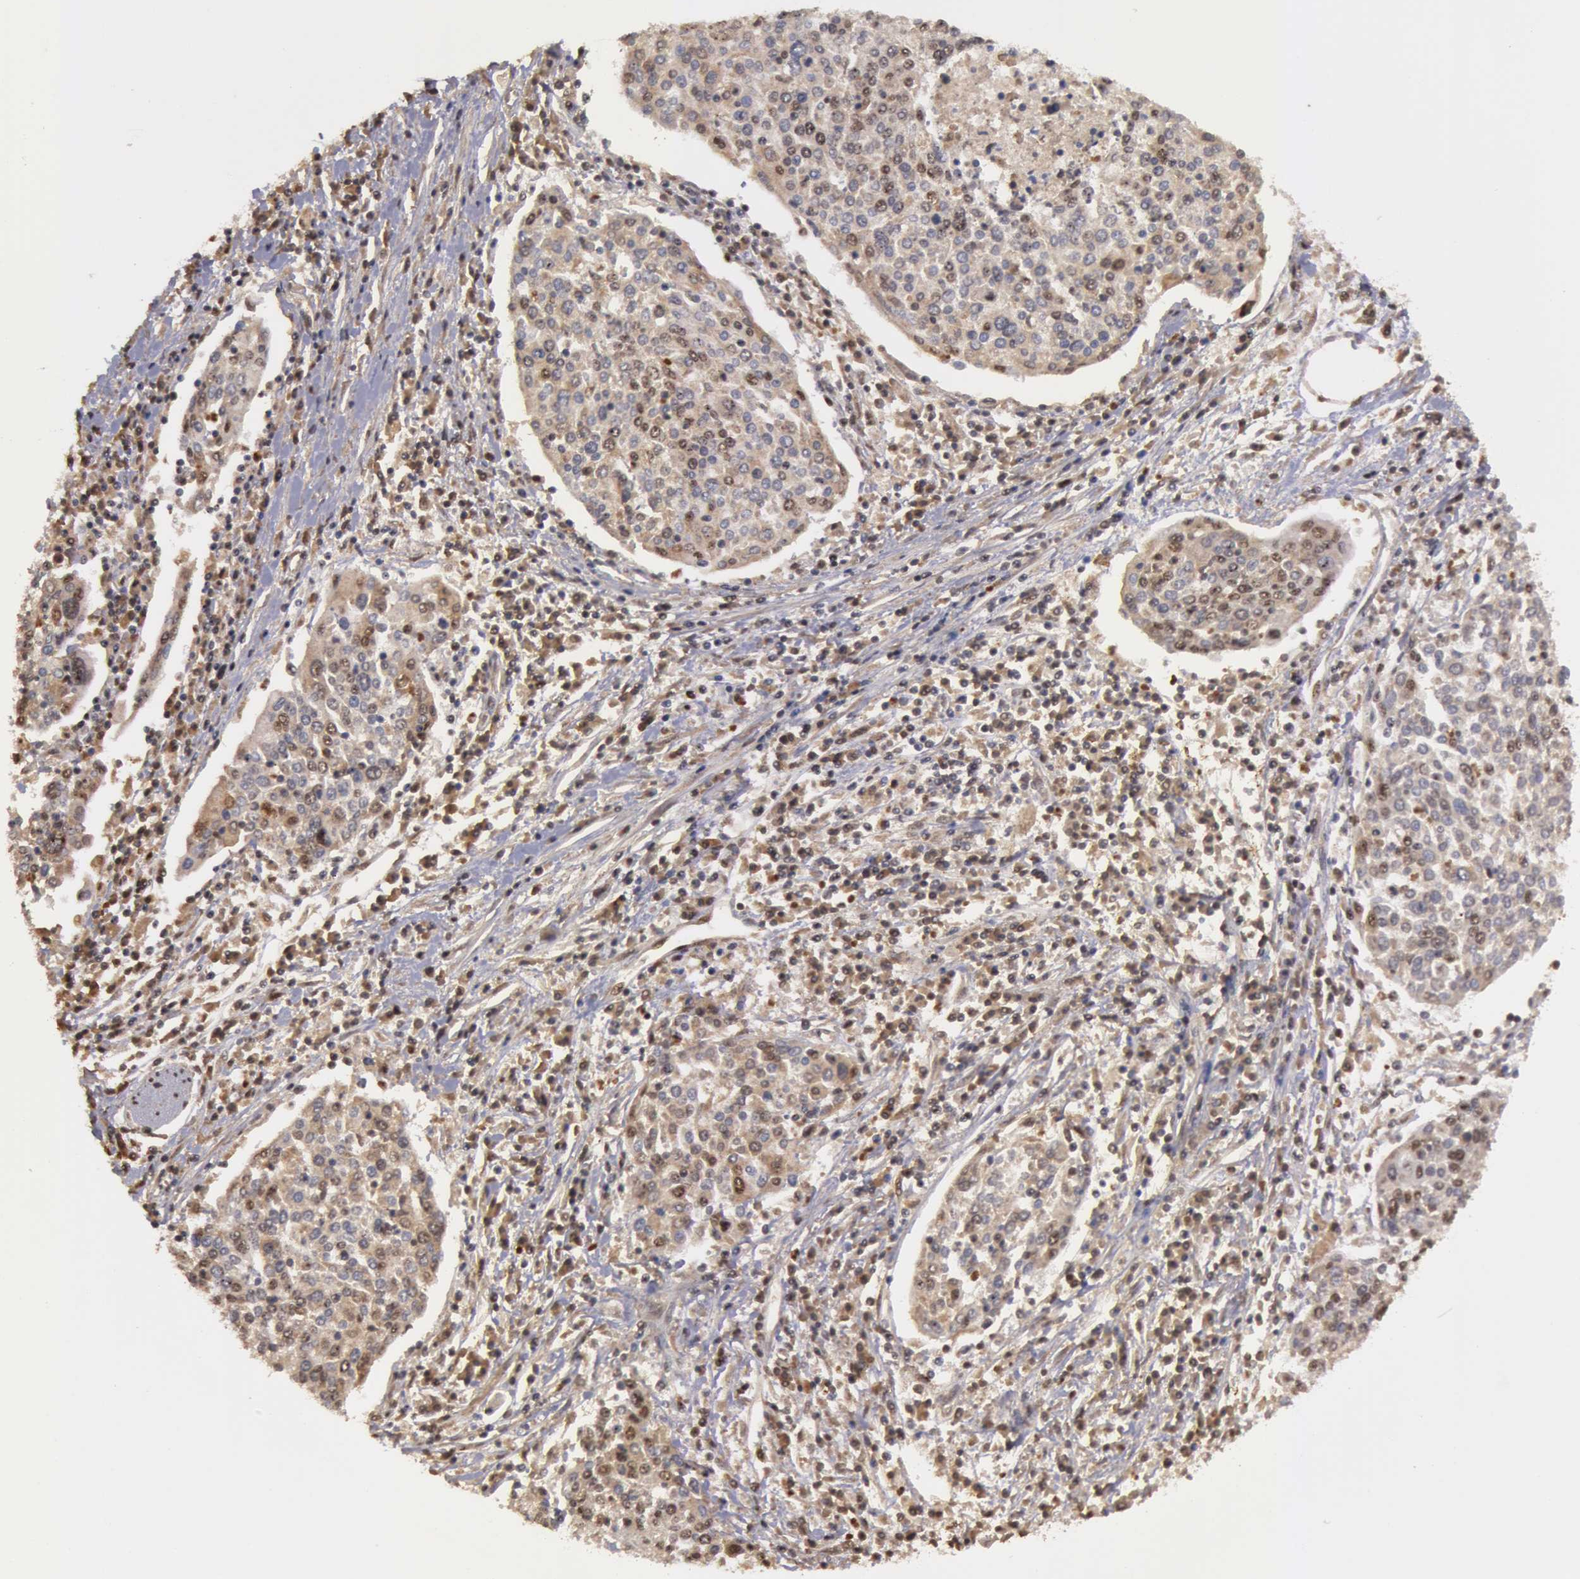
{"staining": {"intensity": "weak", "quantity": ">75%", "location": "cytoplasmic/membranous"}, "tissue": "cervical cancer", "cell_type": "Tumor cells", "image_type": "cancer", "snomed": [{"axis": "morphology", "description": "Squamous cell carcinoma, NOS"}, {"axis": "topography", "description": "Cervix"}], "caption": "A high-resolution histopathology image shows immunohistochemistry staining of cervical squamous cell carcinoma, which displays weak cytoplasmic/membranous staining in about >75% of tumor cells.", "gene": "GLIS1", "patient": {"sex": "female", "age": 40}}